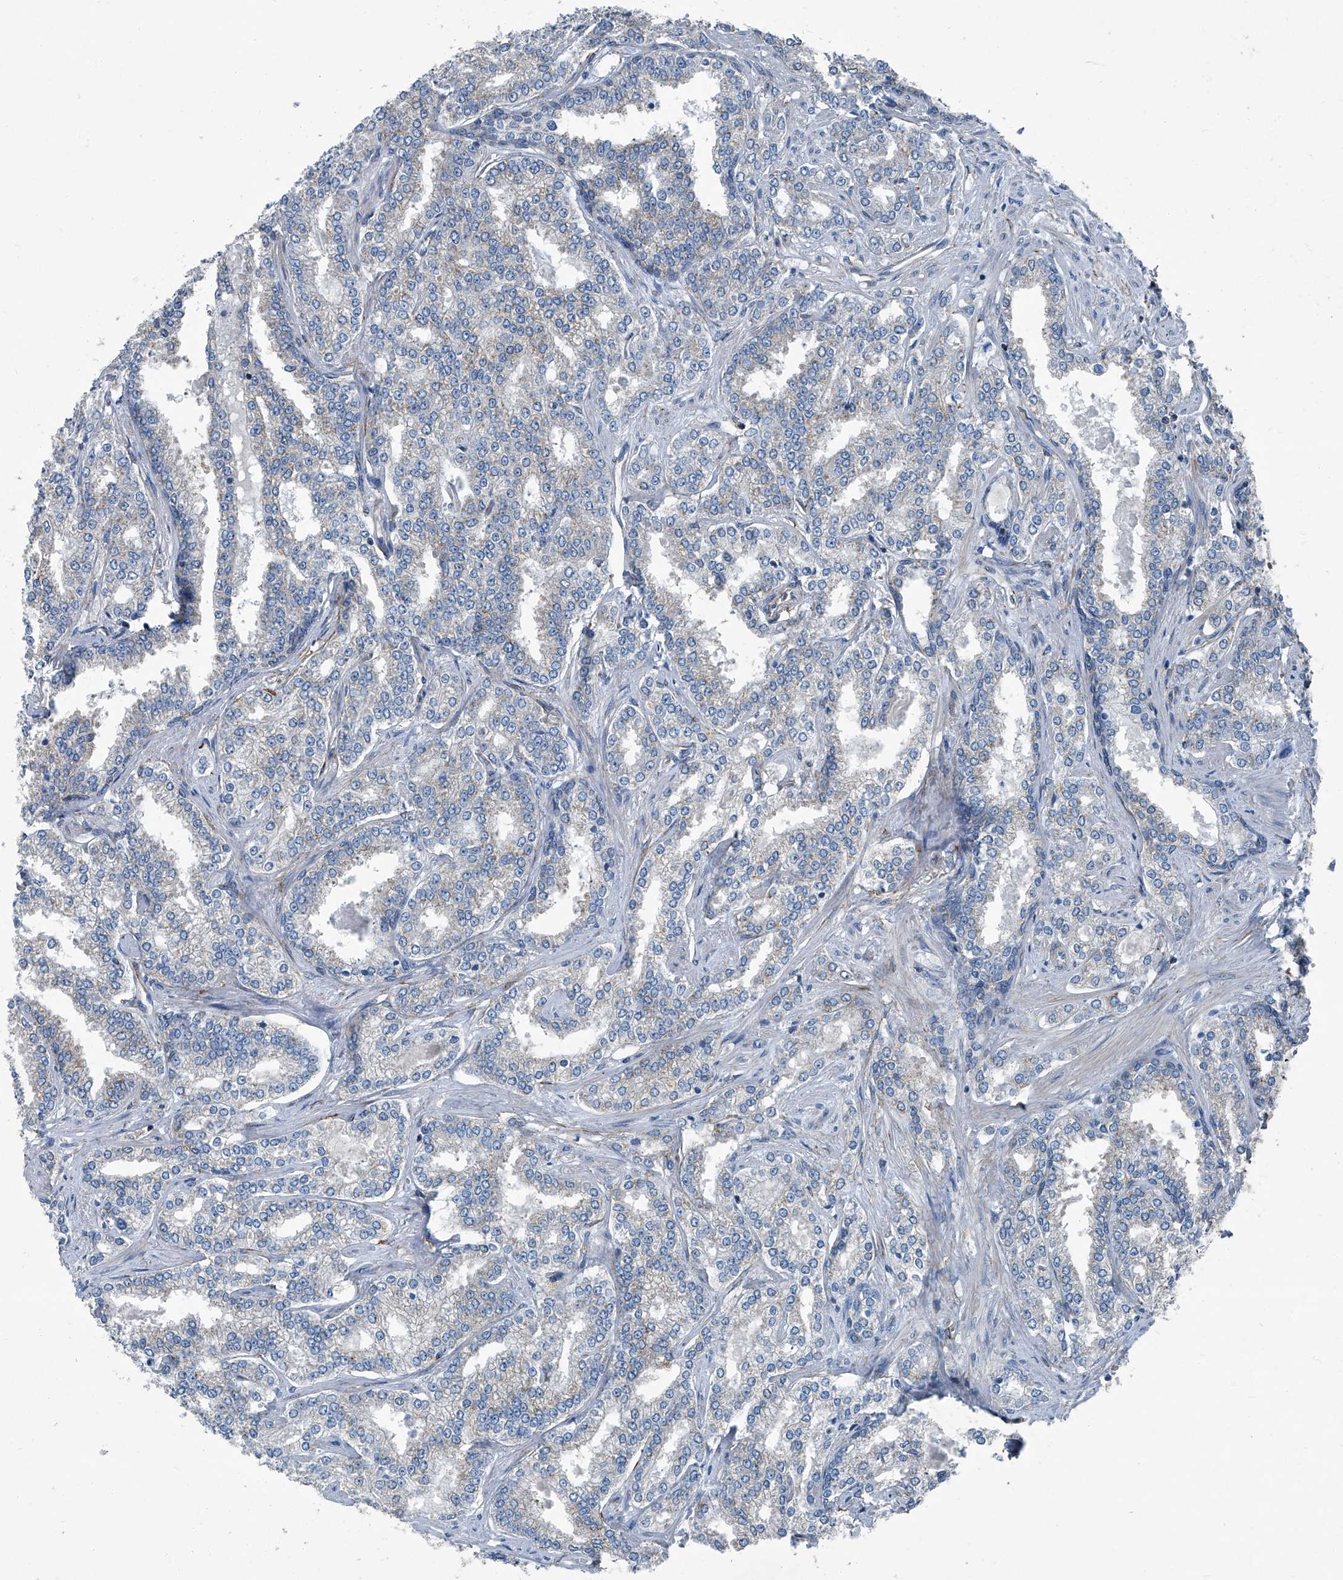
{"staining": {"intensity": "negative", "quantity": "none", "location": "none"}, "tissue": "prostate cancer", "cell_type": "Tumor cells", "image_type": "cancer", "snomed": [{"axis": "morphology", "description": "Normal tissue, NOS"}, {"axis": "morphology", "description": "Adenocarcinoma, High grade"}, {"axis": "topography", "description": "Prostate"}], "caption": "Tumor cells are negative for brown protein staining in prostate cancer.", "gene": "SEPTIN7", "patient": {"sex": "male", "age": 83}}